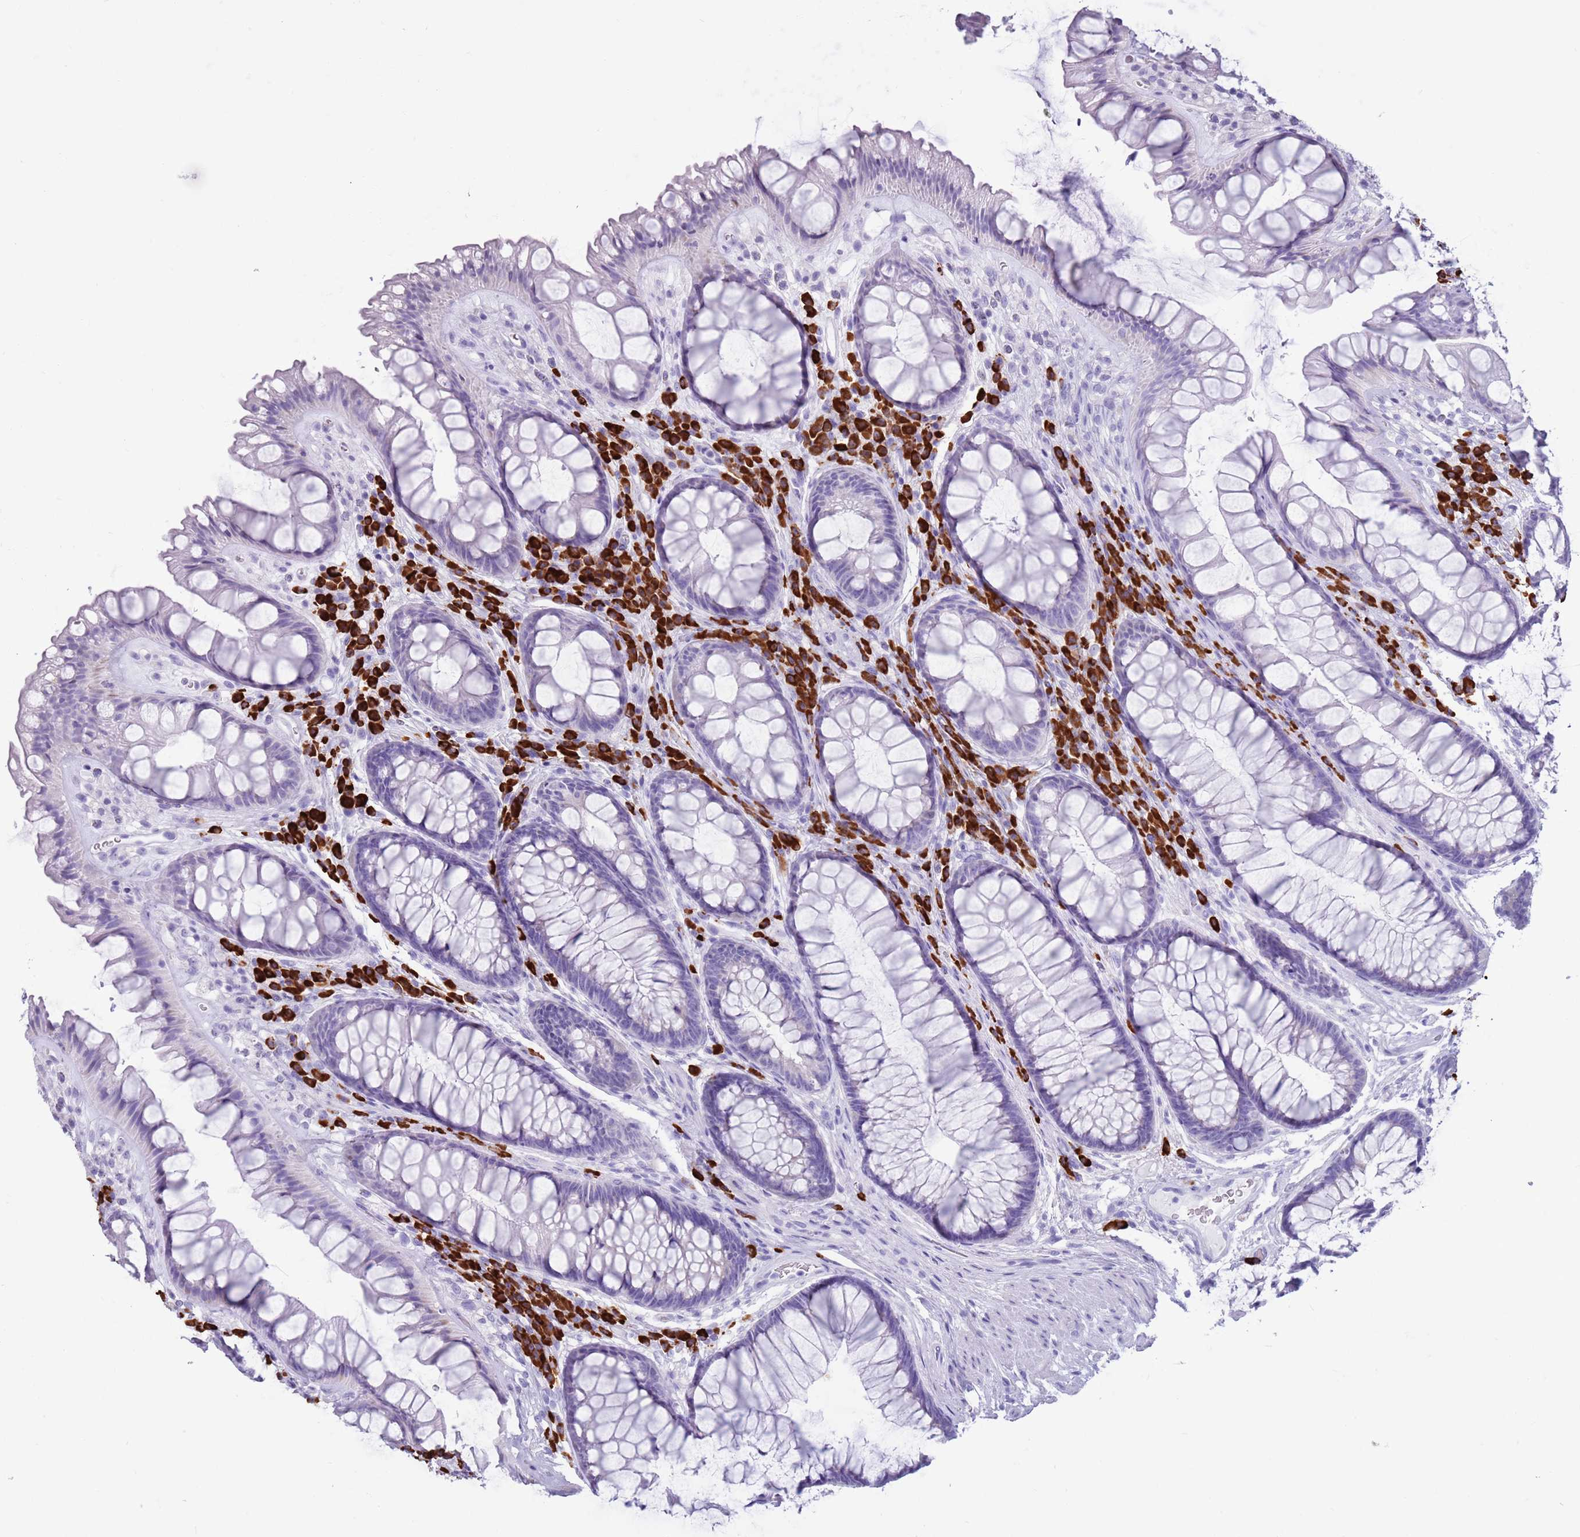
{"staining": {"intensity": "negative", "quantity": "none", "location": "none"}, "tissue": "rectum", "cell_type": "Glandular cells", "image_type": "normal", "snomed": [{"axis": "morphology", "description": "Normal tissue, NOS"}, {"axis": "topography", "description": "Rectum"}], "caption": "Protein analysis of normal rectum exhibits no significant positivity in glandular cells.", "gene": "ENSG00000263020", "patient": {"sex": "male", "age": 74}}